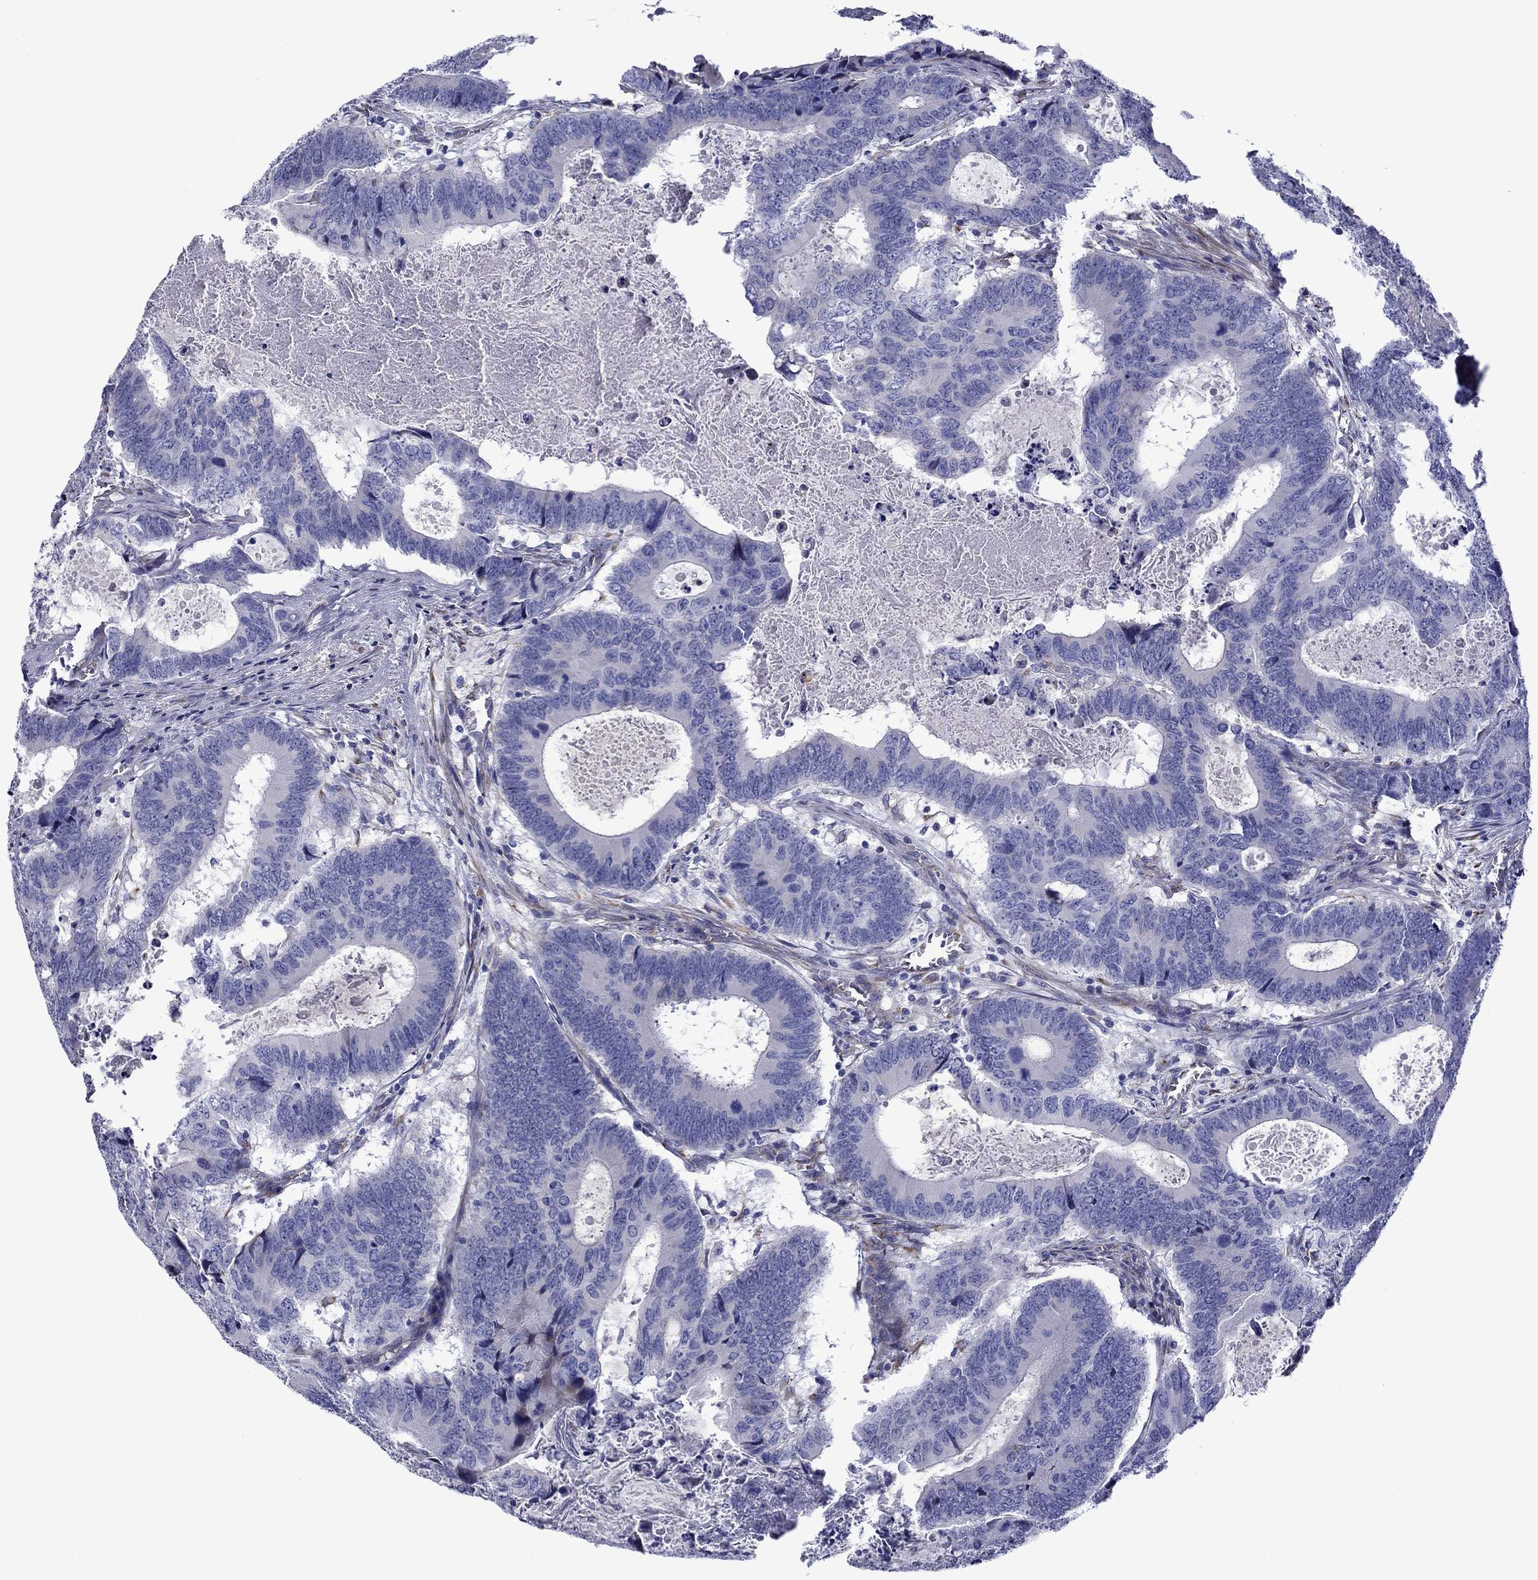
{"staining": {"intensity": "negative", "quantity": "none", "location": "none"}, "tissue": "colorectal cancer", "cell_type": "Tumor cells", "image_type": "cancer", "snomed": [{"axis": "morphology", "description": "Adenocarcinoma, NOS"}, {"axis": "topography", "description": "Colon"}], "caption": "A histopathology image of human colorectal cancer (adenocarcinoma) is negative for staining in tumor cells.", "gene": "HSPG2", "patient": {"sex": "female", "age": 82}}